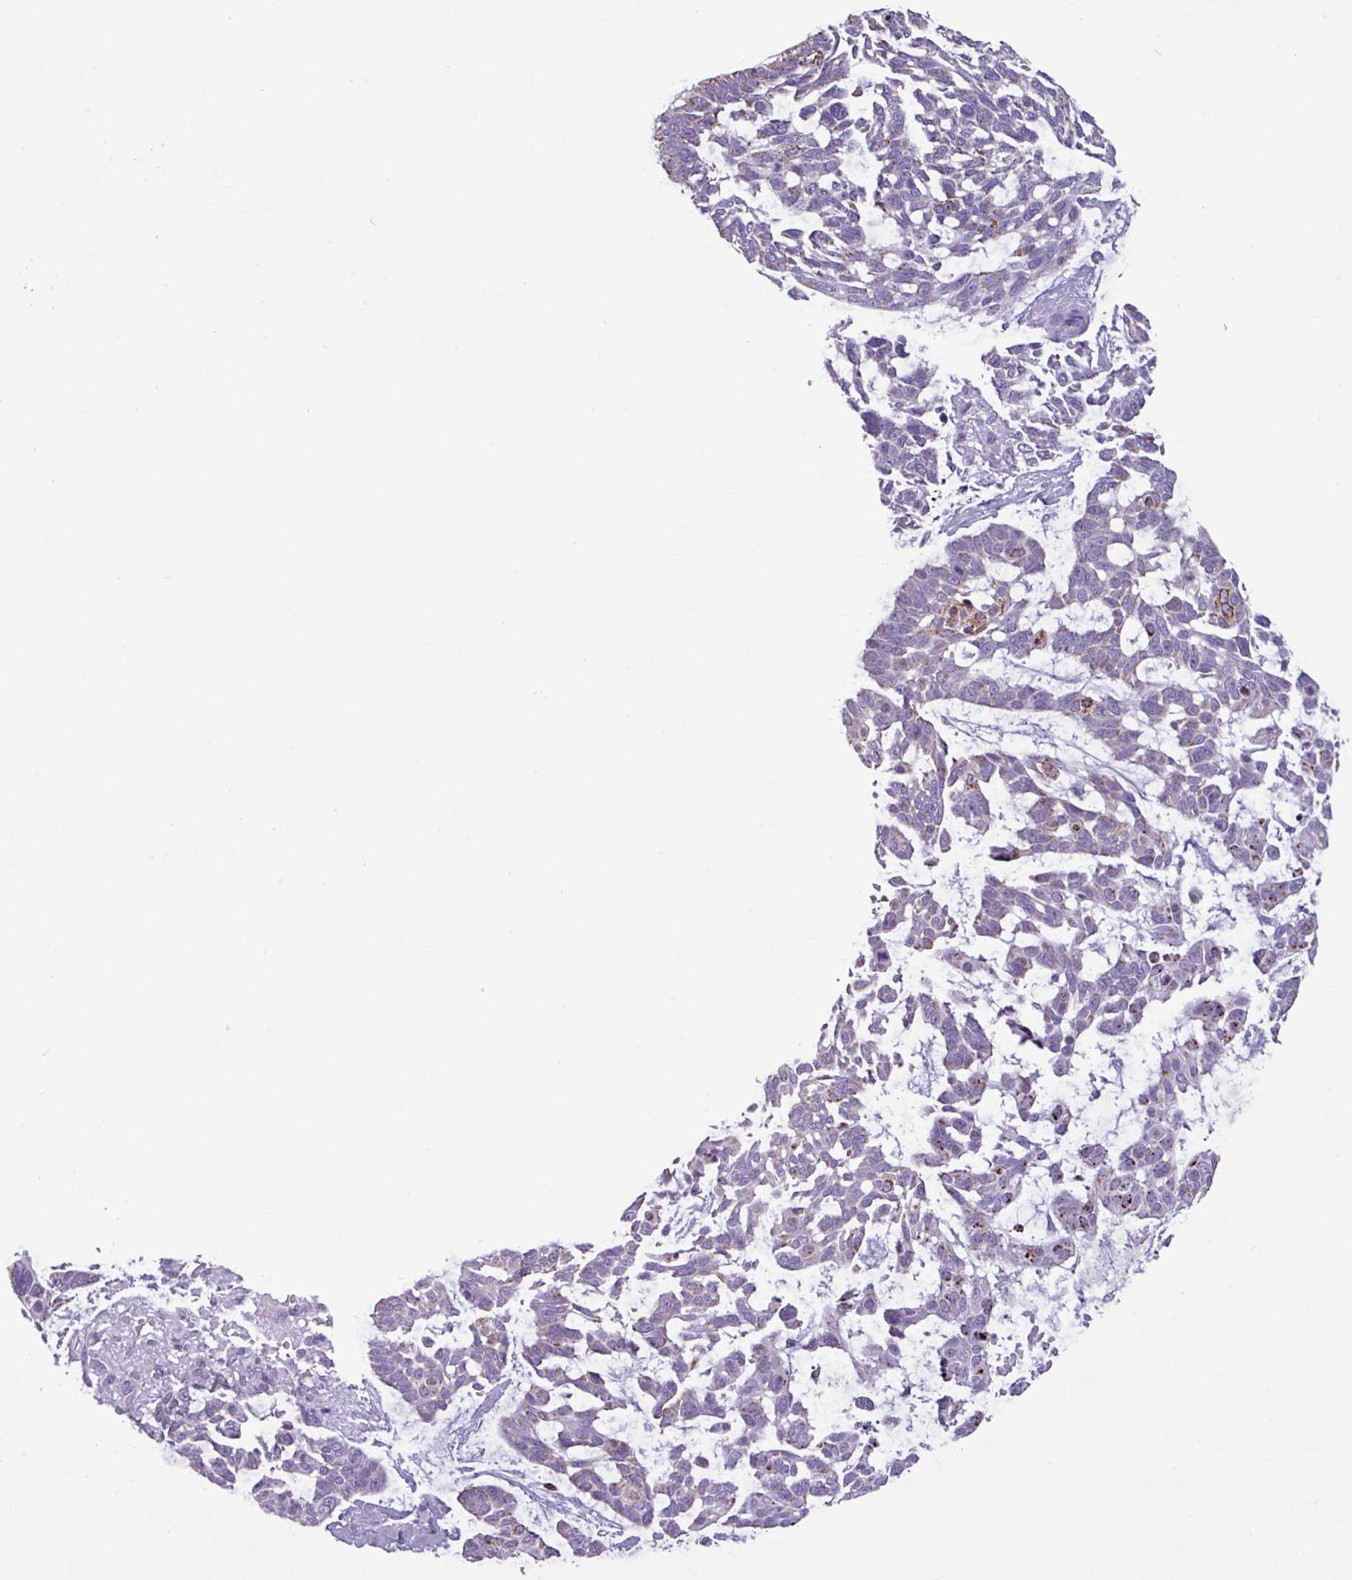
{"staining": {"intensity": "moderate", "quantity": "<25%", "location": "cytoplasmic/membranous"}, "tissue": "skin cancer", "cell_type": "Tumor cells", "image_type": "cancer", "snomed": [{"axis": "morphology", "description": "Basal cell carcinoma"}, {"axis": "topography", "description": "Skin"}], "caption": "DAB immunohistochemical staining of human skin cancer (basal cell carcinoma) demonstrates moderate cytoplasmic/membranous protein positivity in approximately <25% of tumor cells.", "gene": "ZNF667", "patient": {"sex": "male", "age": 88}}